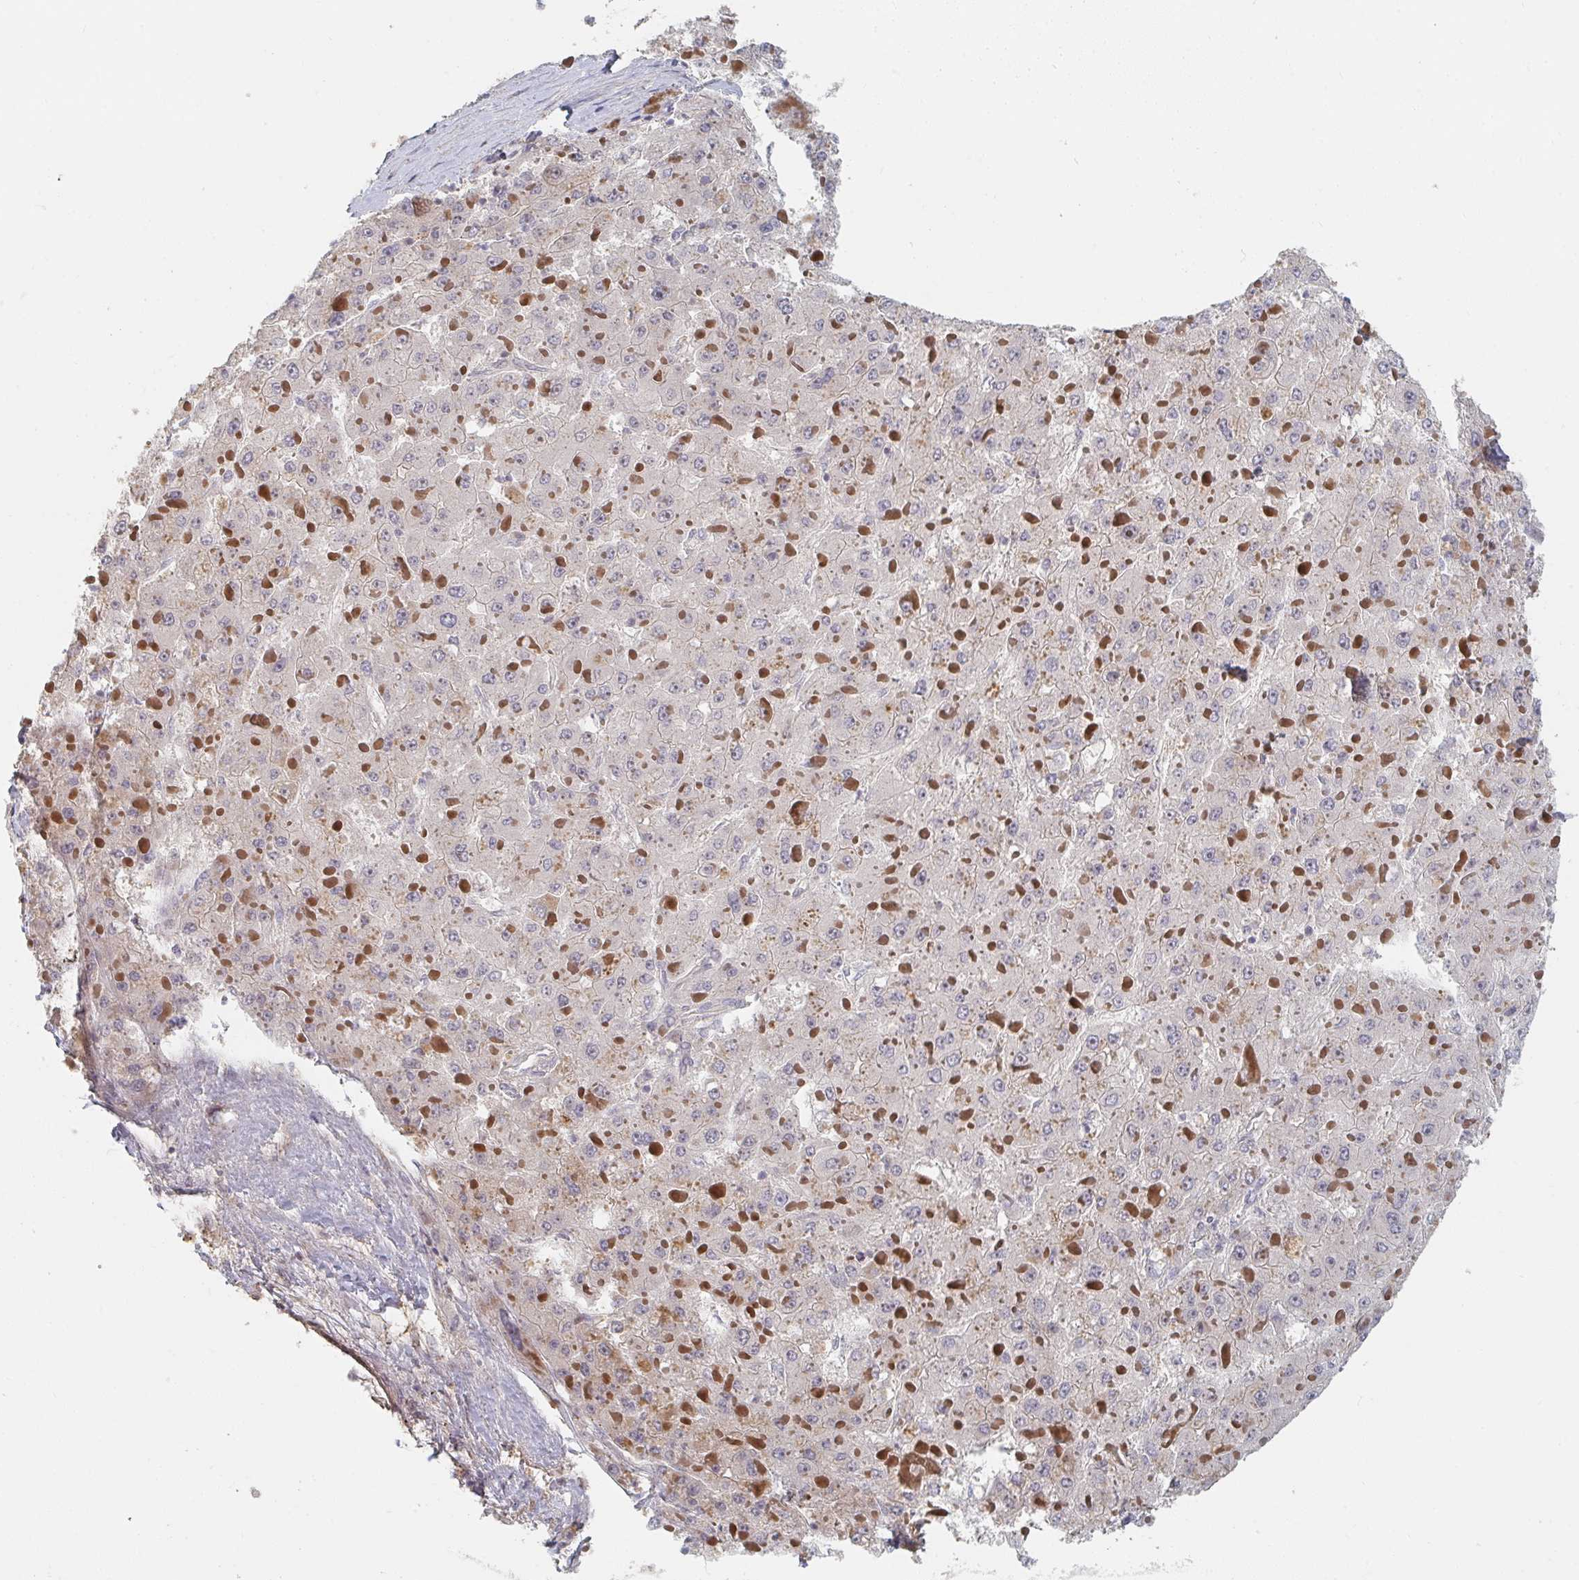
{"staining": {"intensity": "negative", "quantity": "none", "location": "none"}, "tissue": "liver cancer", "cell_type": "Tumor cells", "image_type": "cancer", "snomed": [{"axis": "morphology", "description": "Carcinoma, Hepatocellular, NOS"}, {"axis": "topography", "description": "Liver"}], "caption": "This is an immunohistochemistry histopathology image of liver cancer (hepatocellular carcinoma). There is no expression in tumor cells.", "gene": "PTEN", "patient": {"sex": "female", "age": 73}}